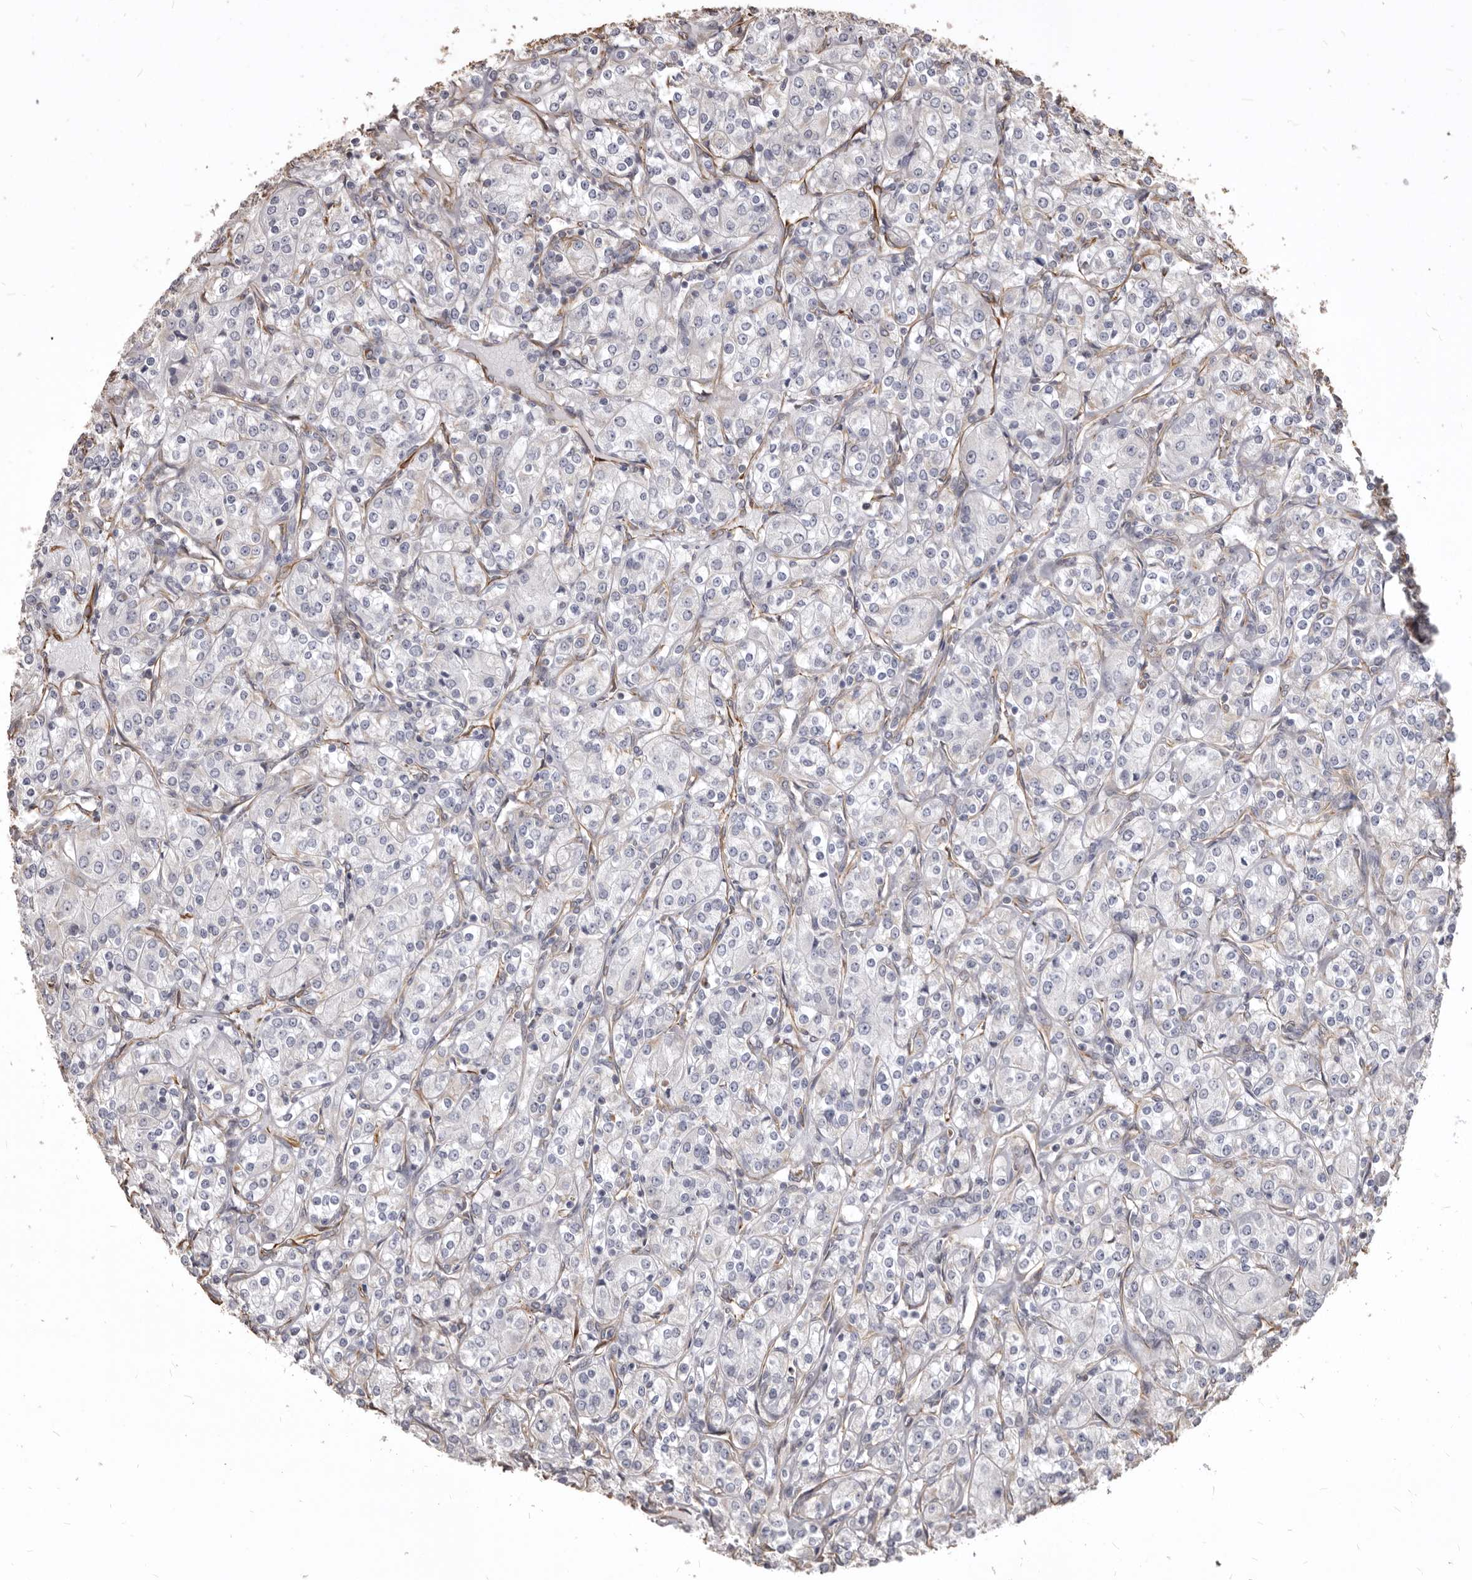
{"staining": {"intensity": "negative", "quantity": "none", "location": "none"}, "tissue": "renal cancer", "cell_type": "Tumor cells", "image_type": "cancer", "snomed": [{"axis": "morphology", "description": "Adenocarcinoma, NOS"}, {"axis": "topography", "description": "Kidney"}], "caption": "The histopathology image demonstrates no staining of tumor cells in renal cancer (adenocarcinoma).", "gene": "MTURN", "patient": {"sex": "male", "age": 77}}